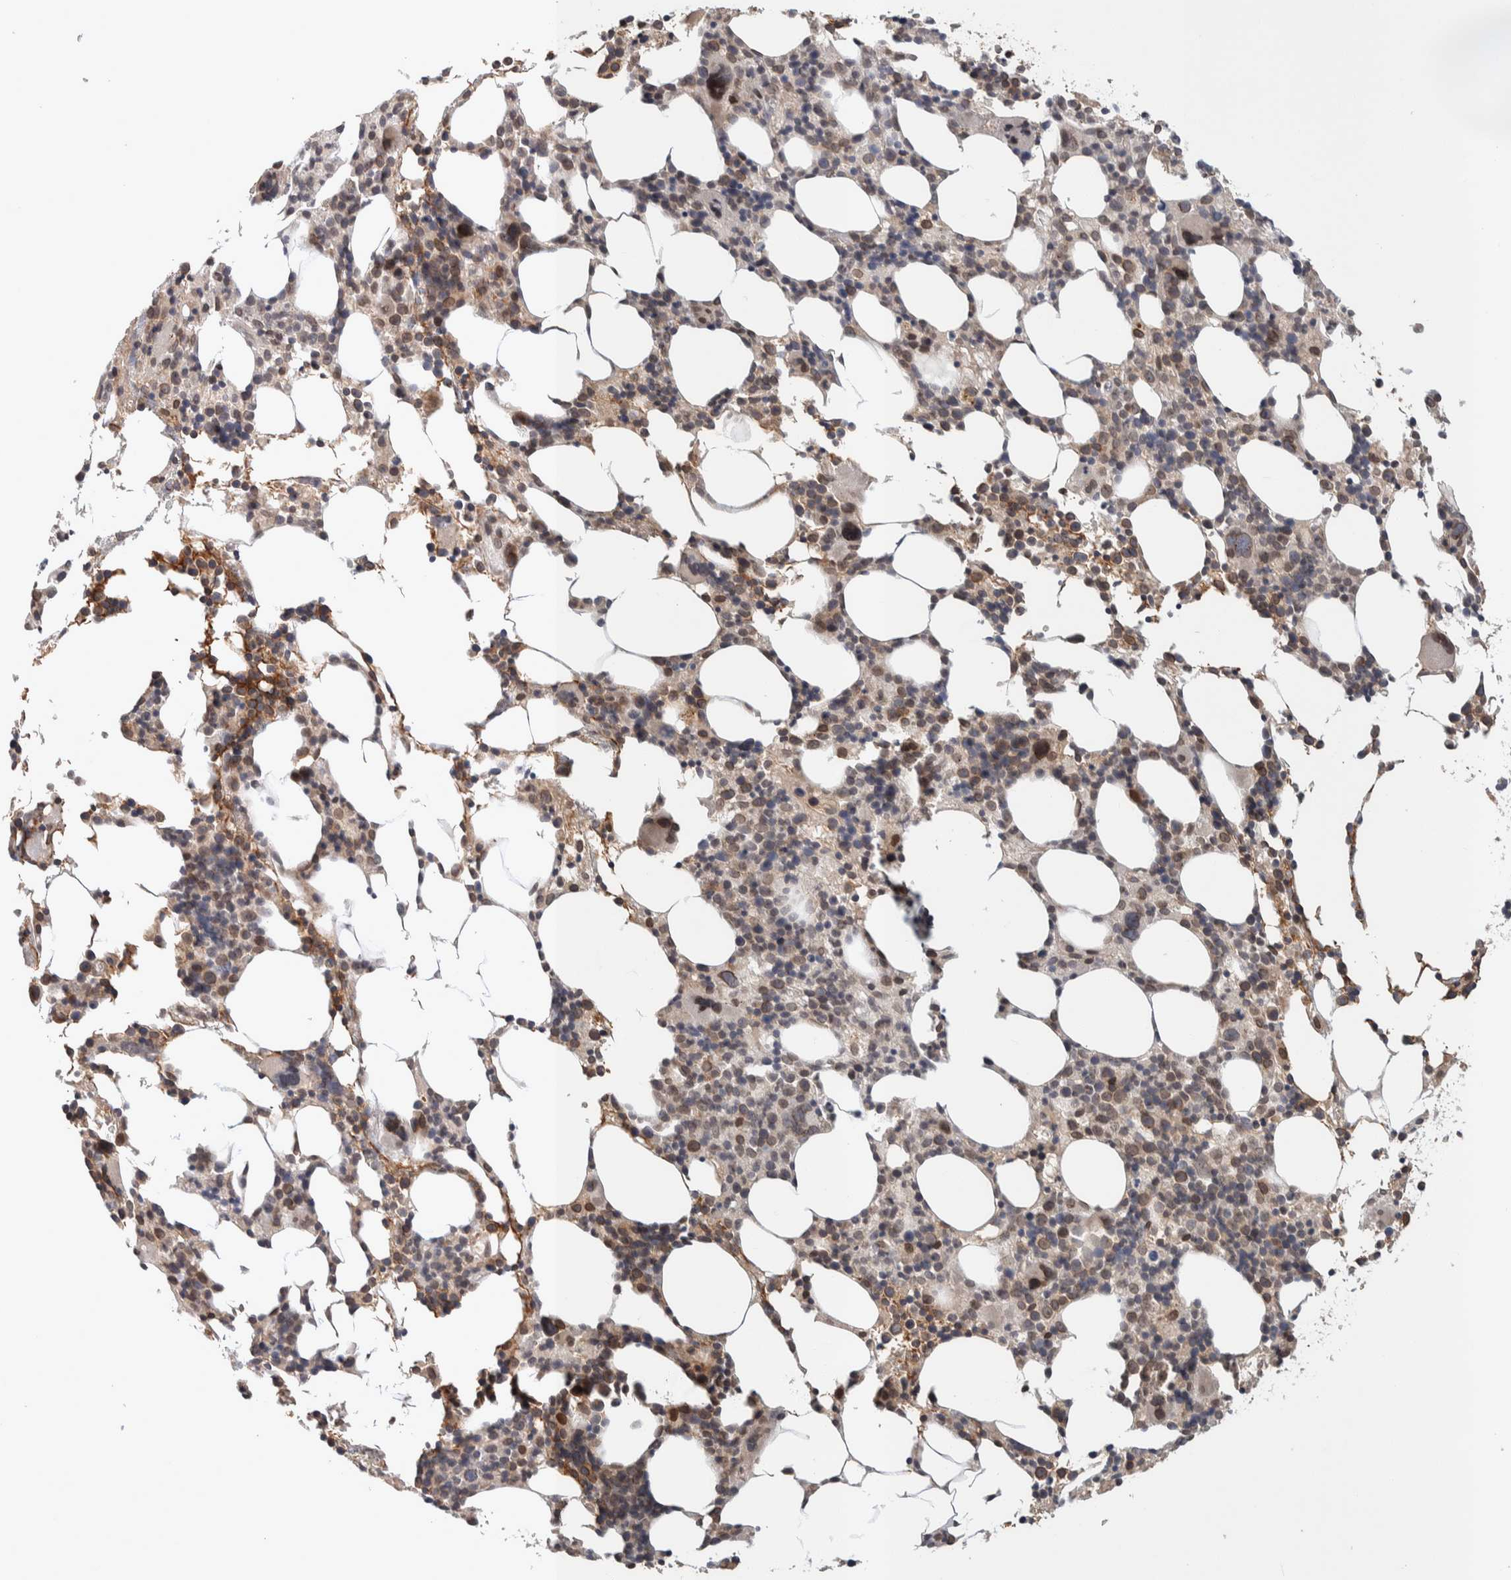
{"staining": {"intensity": "moderate", "quantity": "25%-75%", "location": "cytoplasmic/membranous,nuclear"}, "tissue": "bone marrow", "cell_type": "Hematopoietic cells", "image_type": "normal", "snomed": [{"axis": "morphology", "description": "Normal tissue, NOS"}, {"axis": "morphology", "description": "Inflammation, NOS"}, {"axis": "topography", "description": "Bone marrow"}], "caption": "Approximately 25%-75% of hematopoietic cells in benign human bone marrow demonstrate moderate cytoplasmic/membranous,nuclear protein expression as visualized by brown immunohistochemical staining.", "gene": "CRAT", "patient": {"sex": "male", "age": 55}}